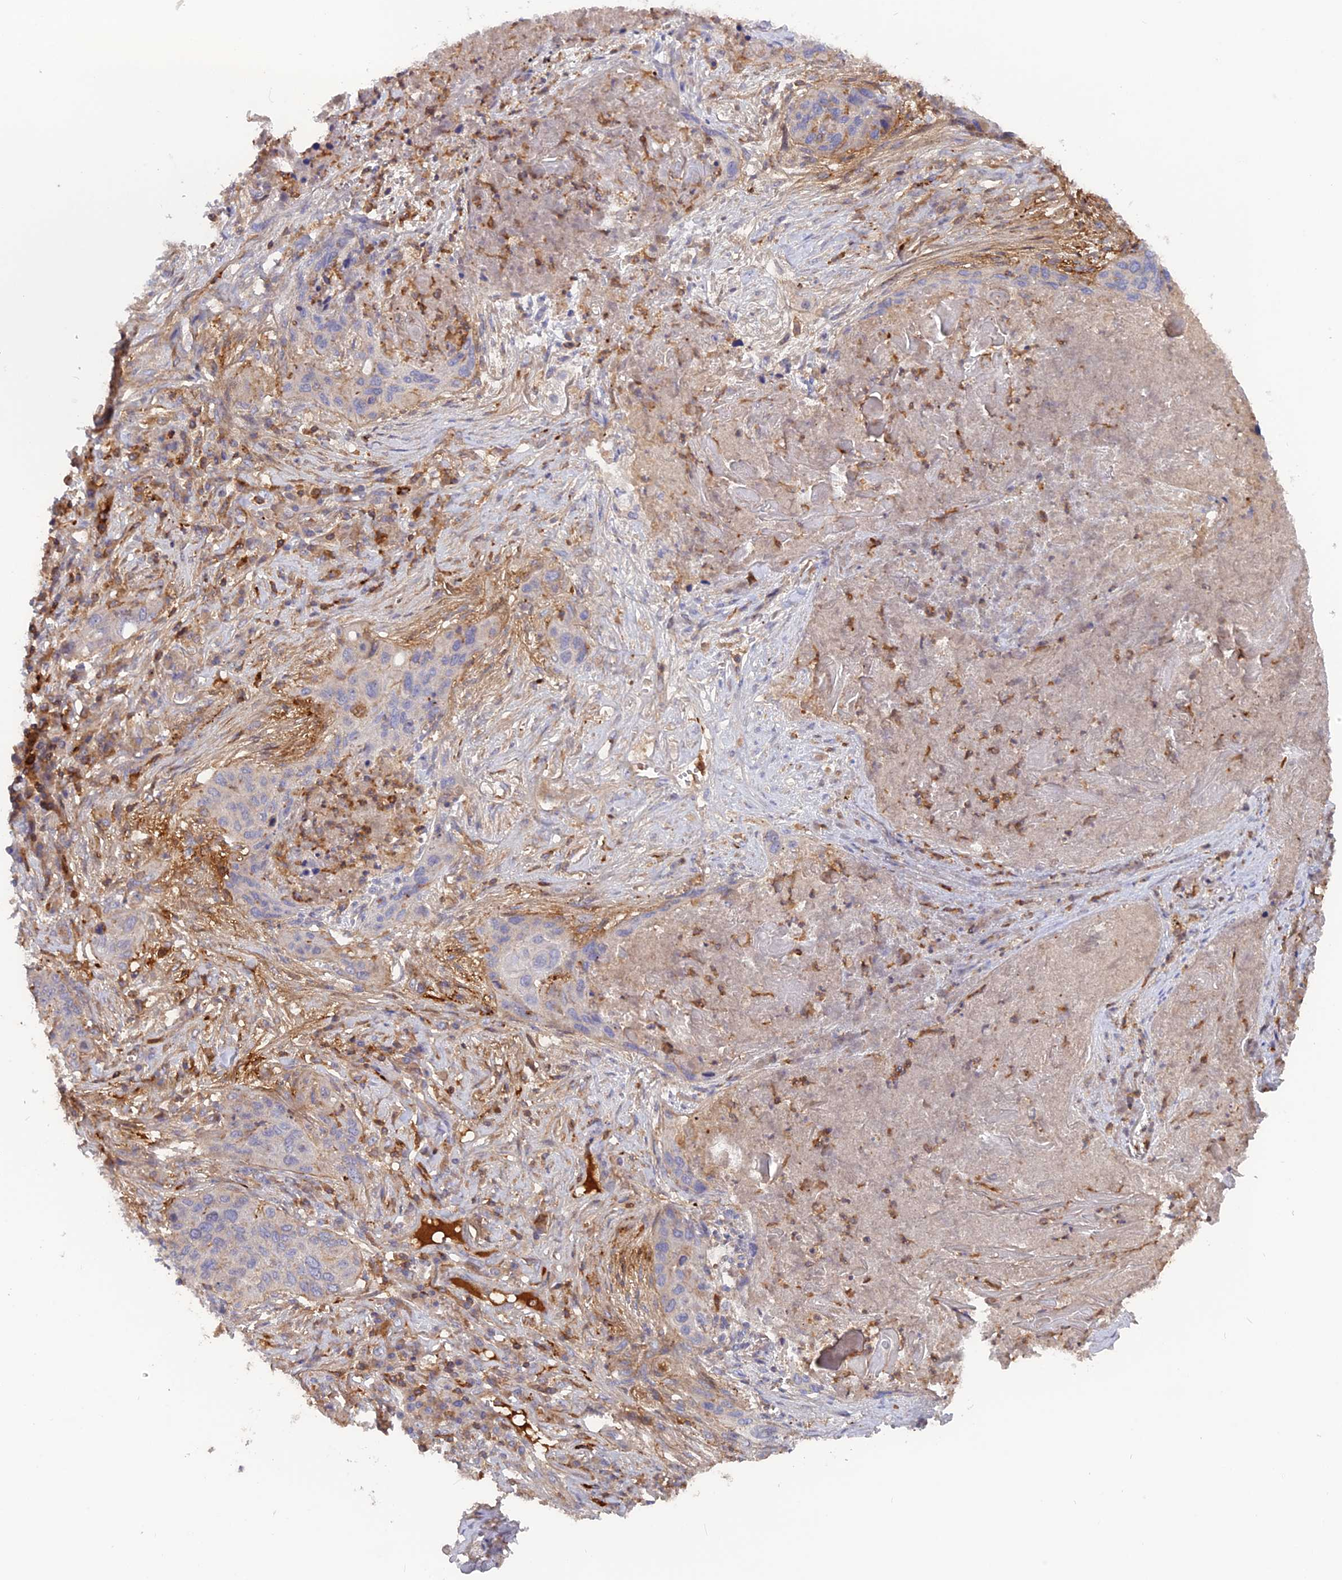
{"staining": {"intensity": "negative", "quantity": "none", "location": "none"}, "tissue": "lung cancer", "cell_type": "Tumor cells", "image_type": "cancer", "snomed": [{"axis": "morphology", "description": "Squamous cell carcinoma, NOS"}, {"axis": "topography", "description": "Lung"}], "caption": "Immunohistochemistry of human lung cancer shows no positivity in tumor cells.", "gene": "CPNE7", "patient": {"sex": "female", "age": 63}}